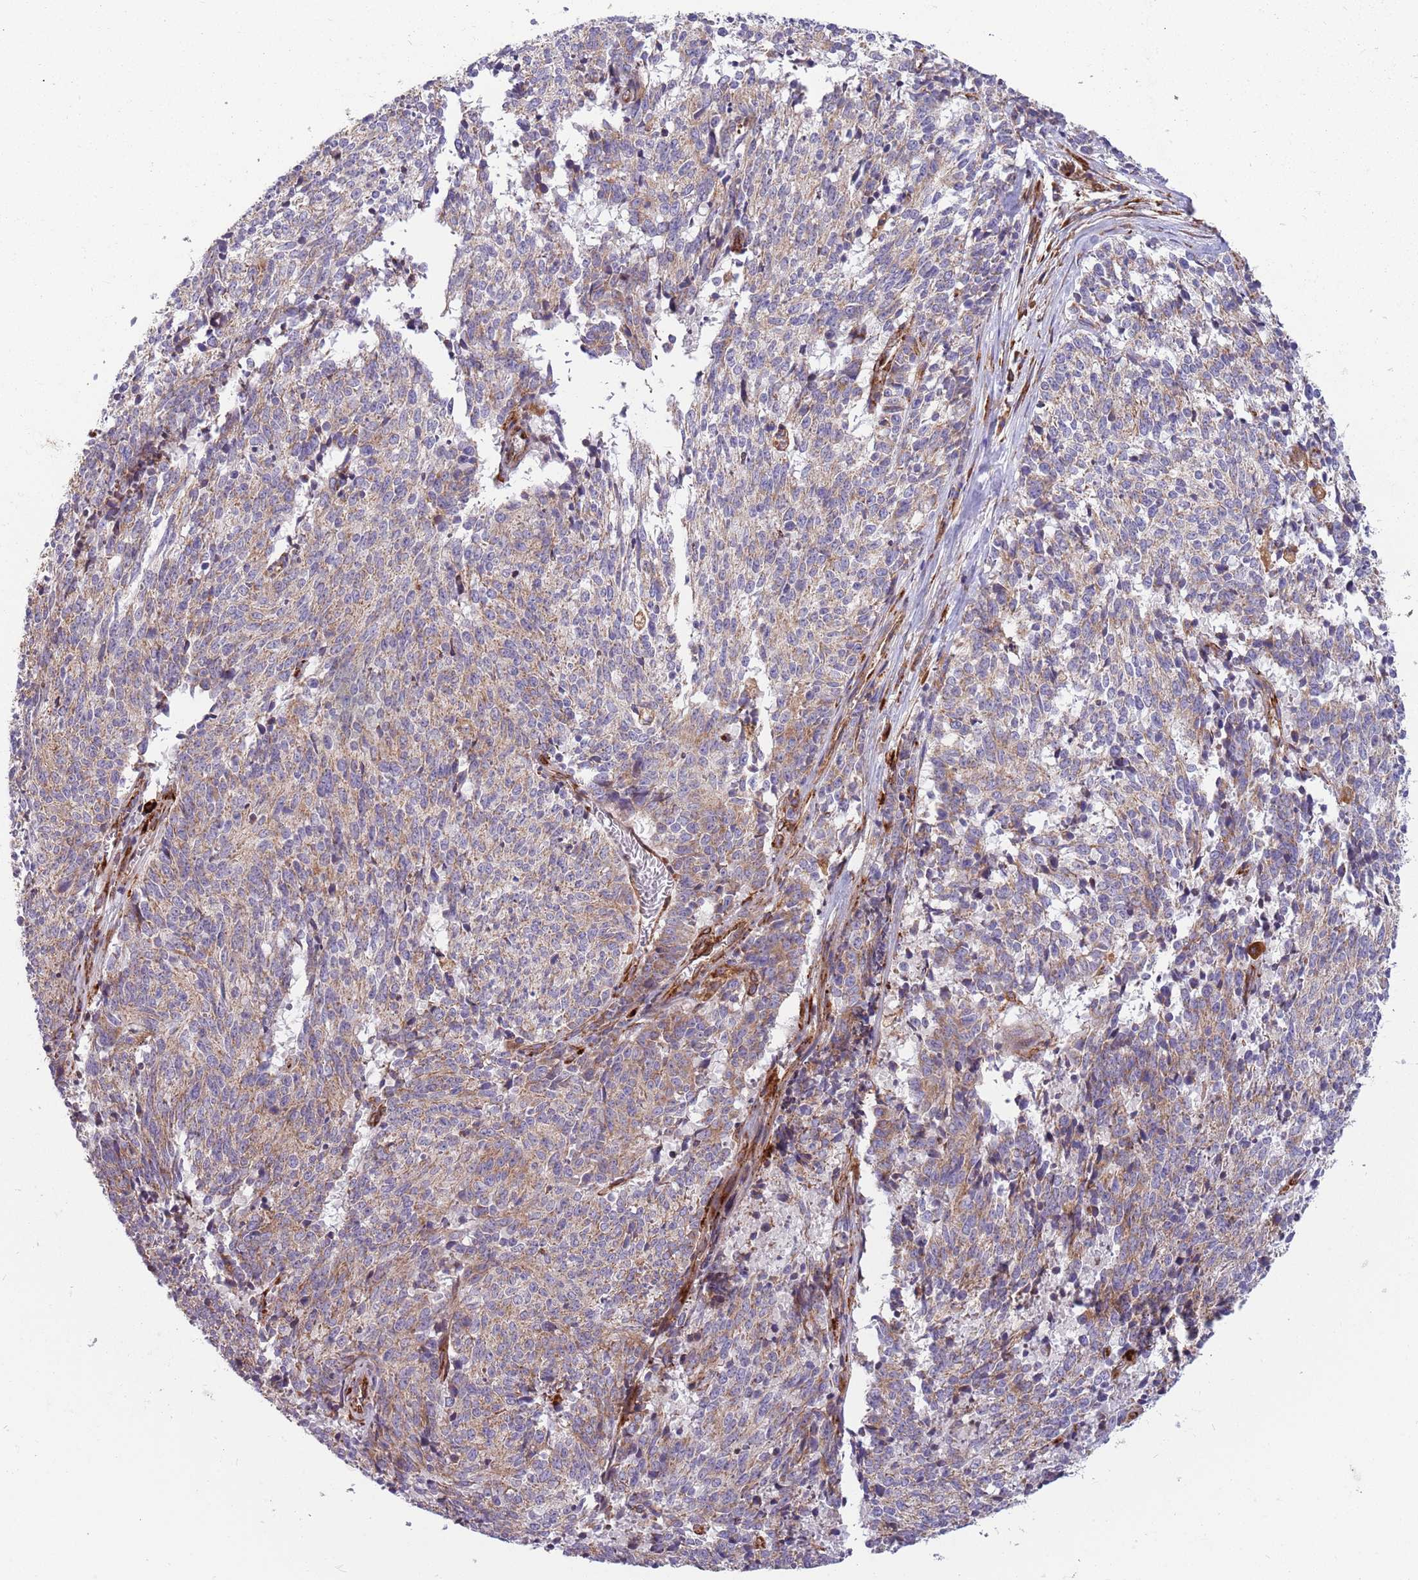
{"staining": {"intensity": "weak", "quantity": ">75%", "location": "cytoplasmic/membranous"}, "tissue": "cervical cancer", "cell_type": "Tumor cells", "image_type": "cancer", "snomed": [{"axis": "morphology", "description": "Squamous cell carcinoma, NOS"}, {"axis": "topography", "description": "Cervix"}], "caption": "Tumor cells reveal weak cytoplasmic/membranous staining in approximately >75% of cells in cervical squamous cell carcinoma.", "gene": "ARMCX6", "patient": {"sex": "female", "age": 29}}